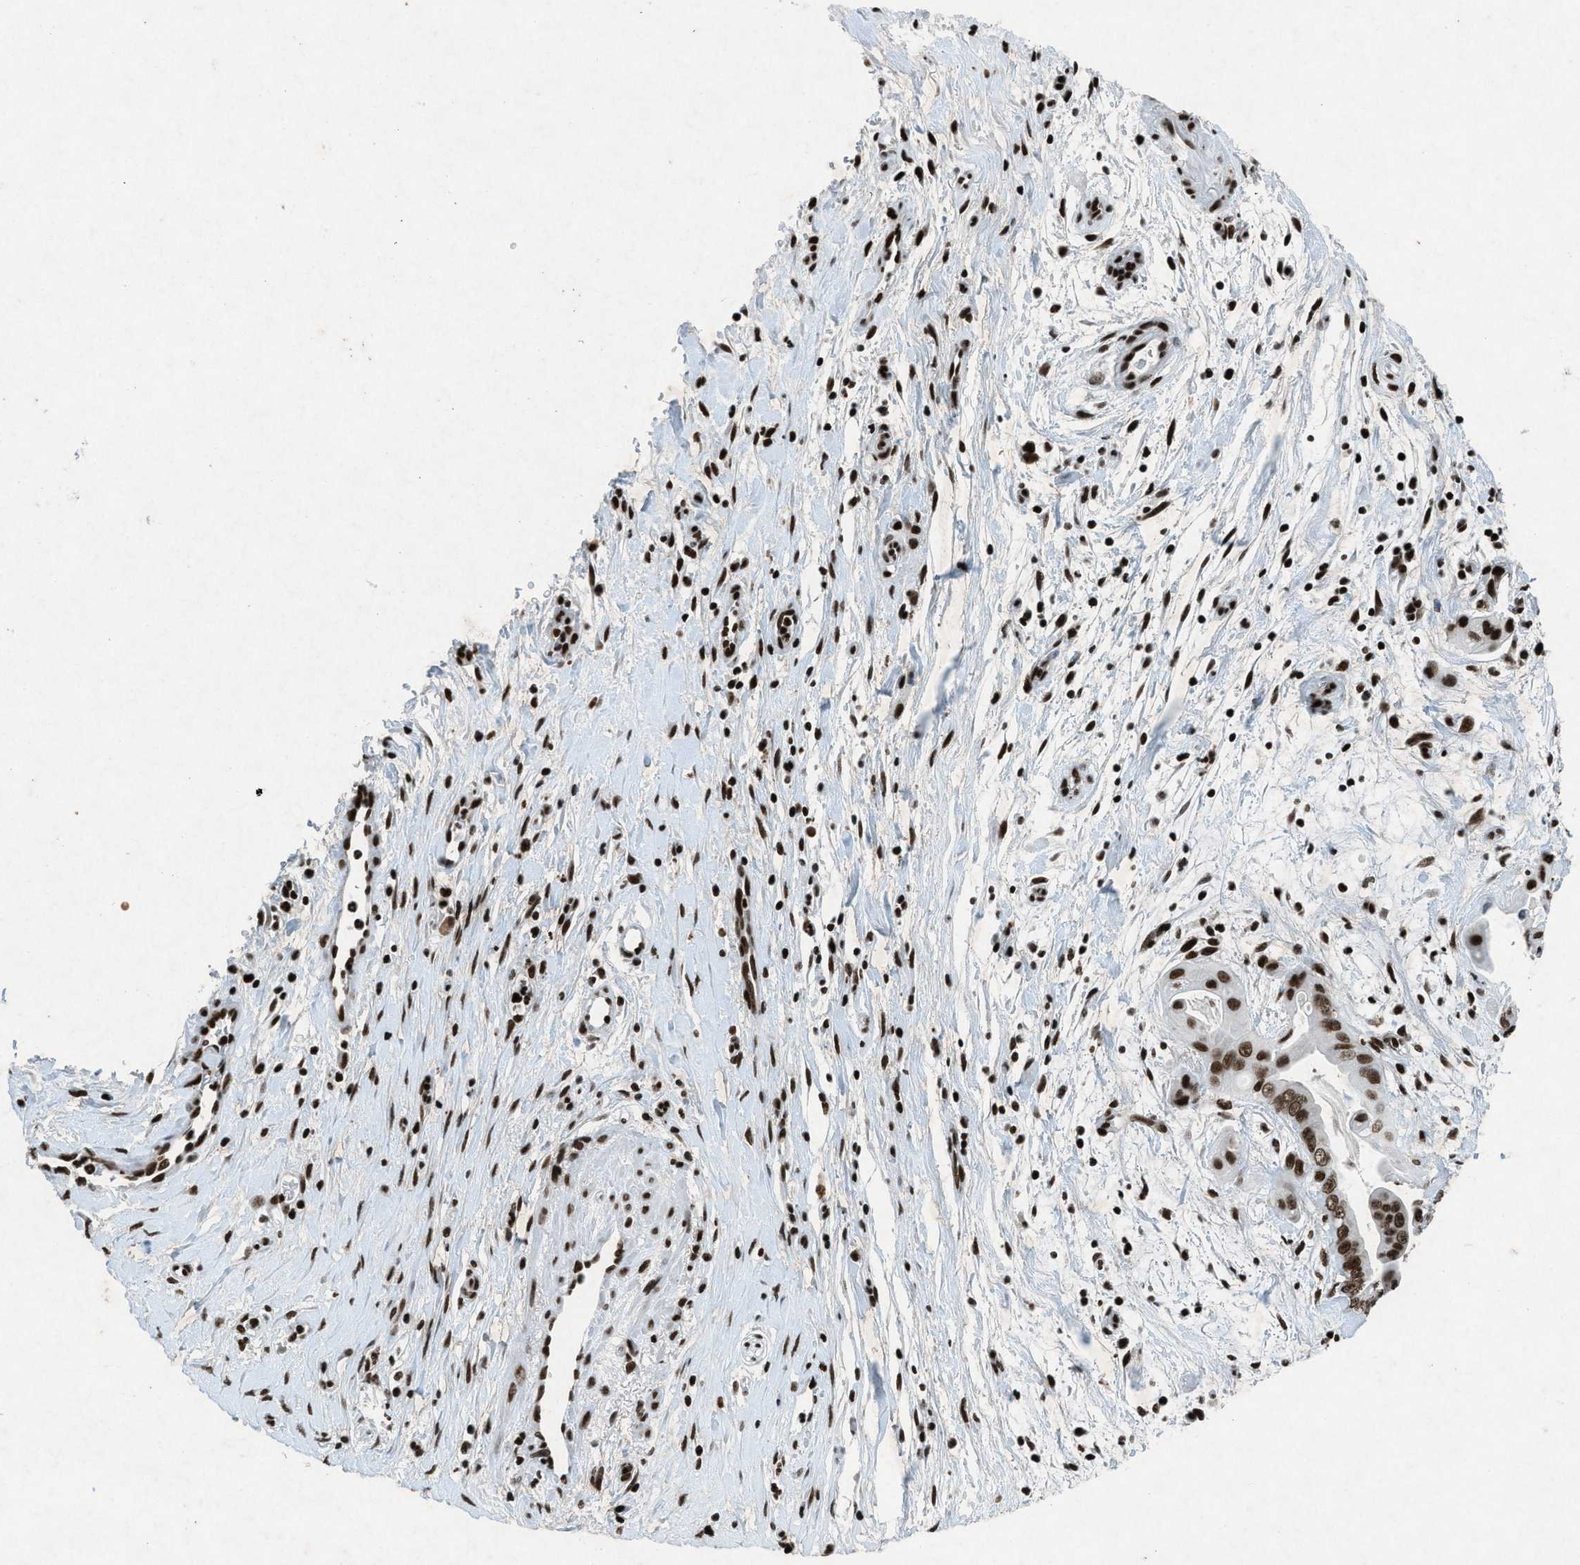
{"staining": {"intensity": "moderate", "quantity": ">75%", "location": "nuclear"}, "tissue": "pancreatic cancer", "cell_type": "Tumor cells", "image_type": "cancer", "snomed": [{"axis": "morphology", "description": "Adenocarcinoma, NOS"}, {"axis": "topography", "description": "Pancreas"}], "caption": "High-magnification brightfield microscopy of pancreatic cancer (adenocarcinoma) stained with DAB (3,3'-diaminobenzidine) (brown) and counterstained with hematoxylin (blue). tumor cells exhibit moderate nuclear expression is present in about>75% of cells.", "gene": "NXF1", "patient": {"sex": "female", "age": 75}}